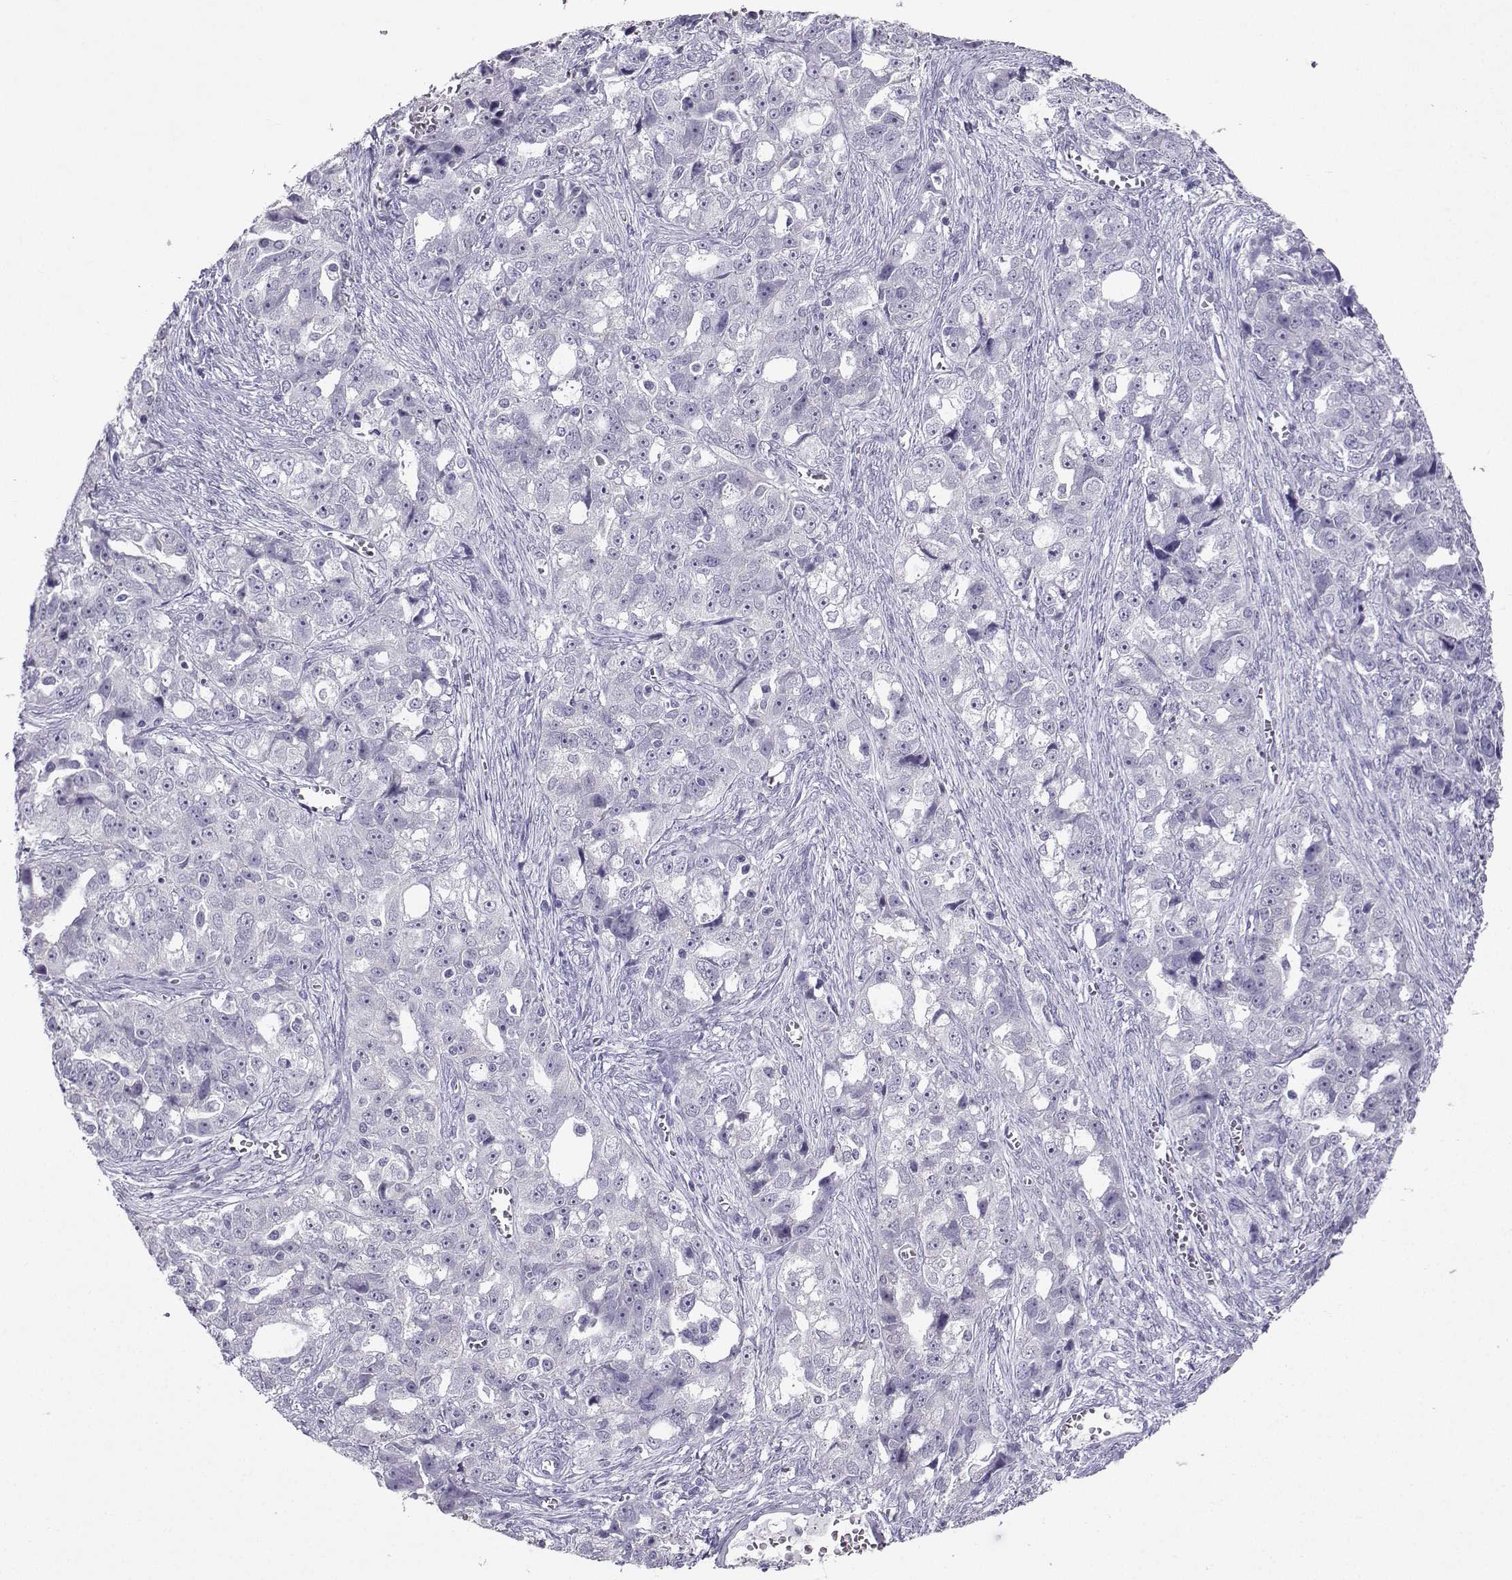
{"staining": {"intensity": "negative", "quantity": "none", "location": "none"}, "tissue": "ovarian cancer", "cell_type": "Tumor cells", "image_type": "cancer", "snomed": [{"axis": "morphology", "description": "Cystadenocarcinoma, serous, NOS"}, {"axis": "topography", "description": "Ovary"}], "caption": "A micrograph of ovarian serous cystadenocarcinoma stained for a protein shows no brown staining in tumor cells.", "gene": "TBR1", "patient": {"sex": "female", "age": 51}}